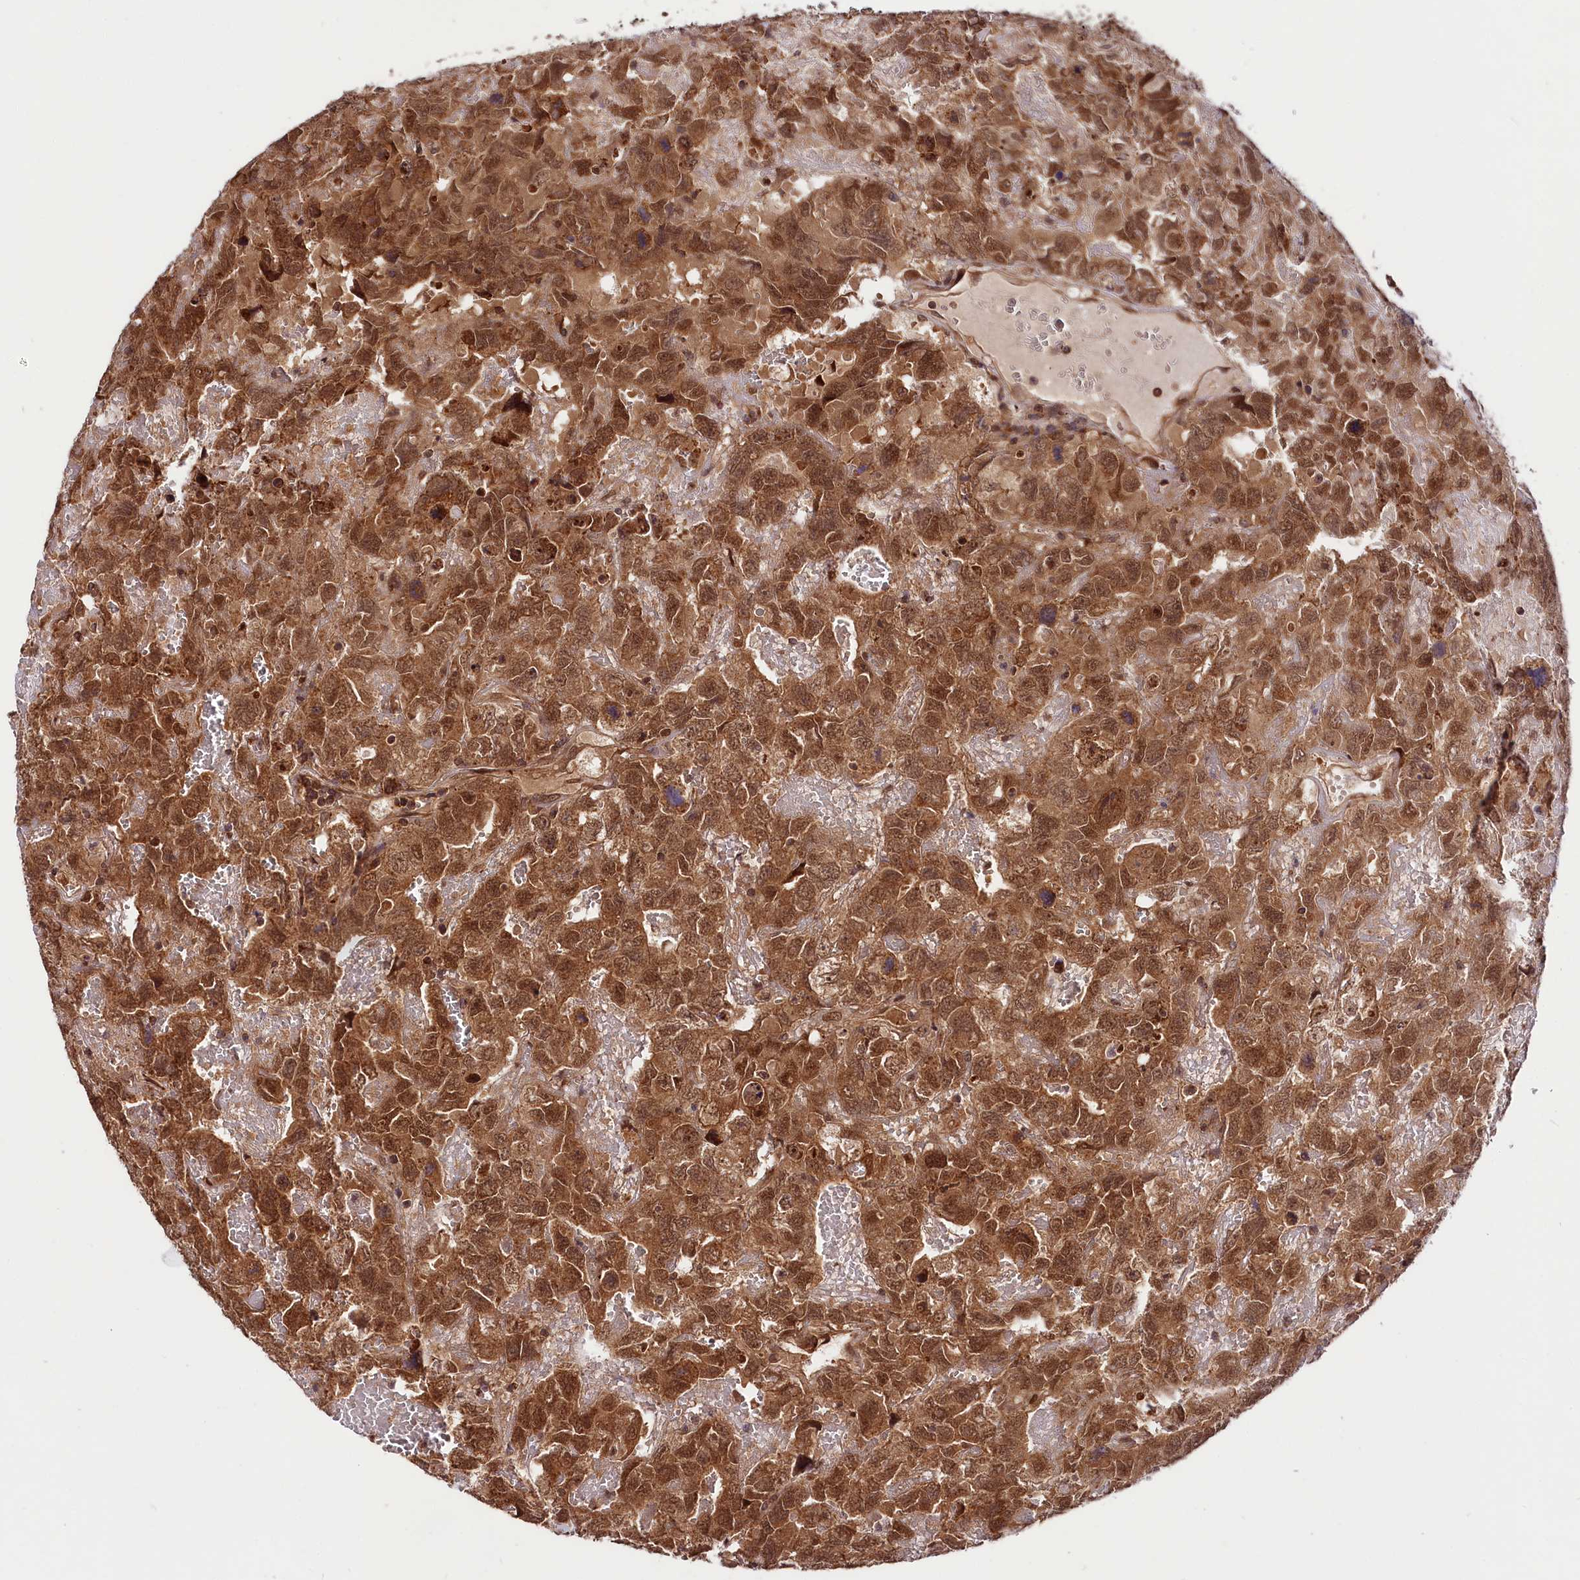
{"staining": {"intensity": "strong", "quantity": ">75%", "location": "cytoplasmic/membranous,nuclear"}, "tissue": "testis cancer", "cell_type": "Tumor cells", "image_type": "cancer", "snomed": [{"axis": "morphology", "description": "Carcinoma, Embryonal, NOS"}, {"axis": "topography", "description": "Testis"}], "caption": "A brown stain highlights strong cytoplasmic/membranous and nuclear staining of a protein in human embryonal carcinoma (testis) tumor cells.", "gene": "UBE3A", "patient": {"sex": "male", "age": 45}}